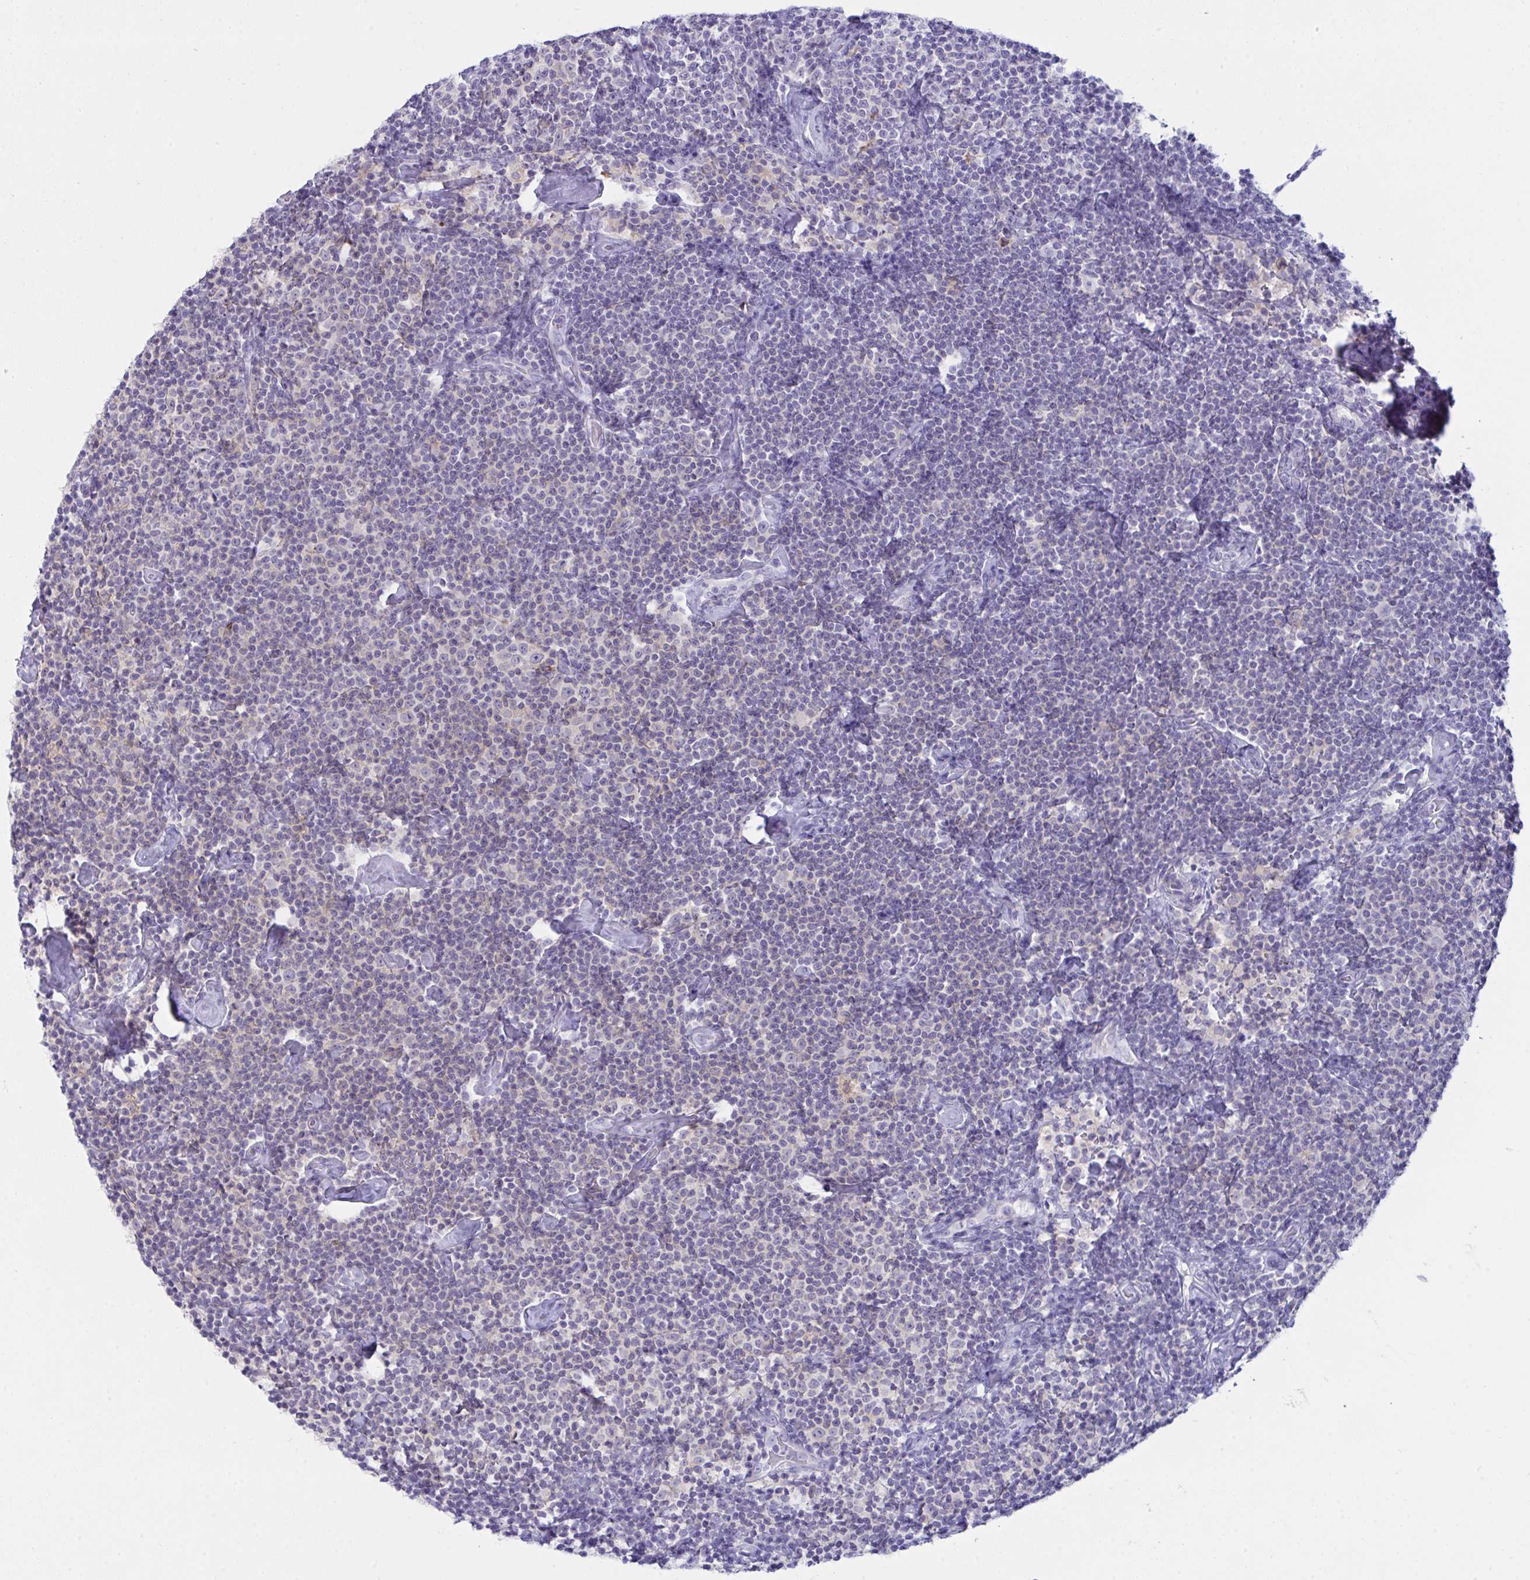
{"staining": {"intensity": "negative", "quantity": "none", "location": "none"}, "tissue": "lymphoma", "cell_type": "Tumor cells", "image_type": "cancer", "snomed": [{"axis": "morphology", "description": "Malignant lymphoma, non-Hodgkin's type, Low grade"}, {"axis": "topography", "description": "Lymph node"}], "caption": "Immunohistochemical staining of lymphoma displays no significant staining in tumor cells.", "gene": "RGPD5", "patient": {"sex": "male", "age": 81}}